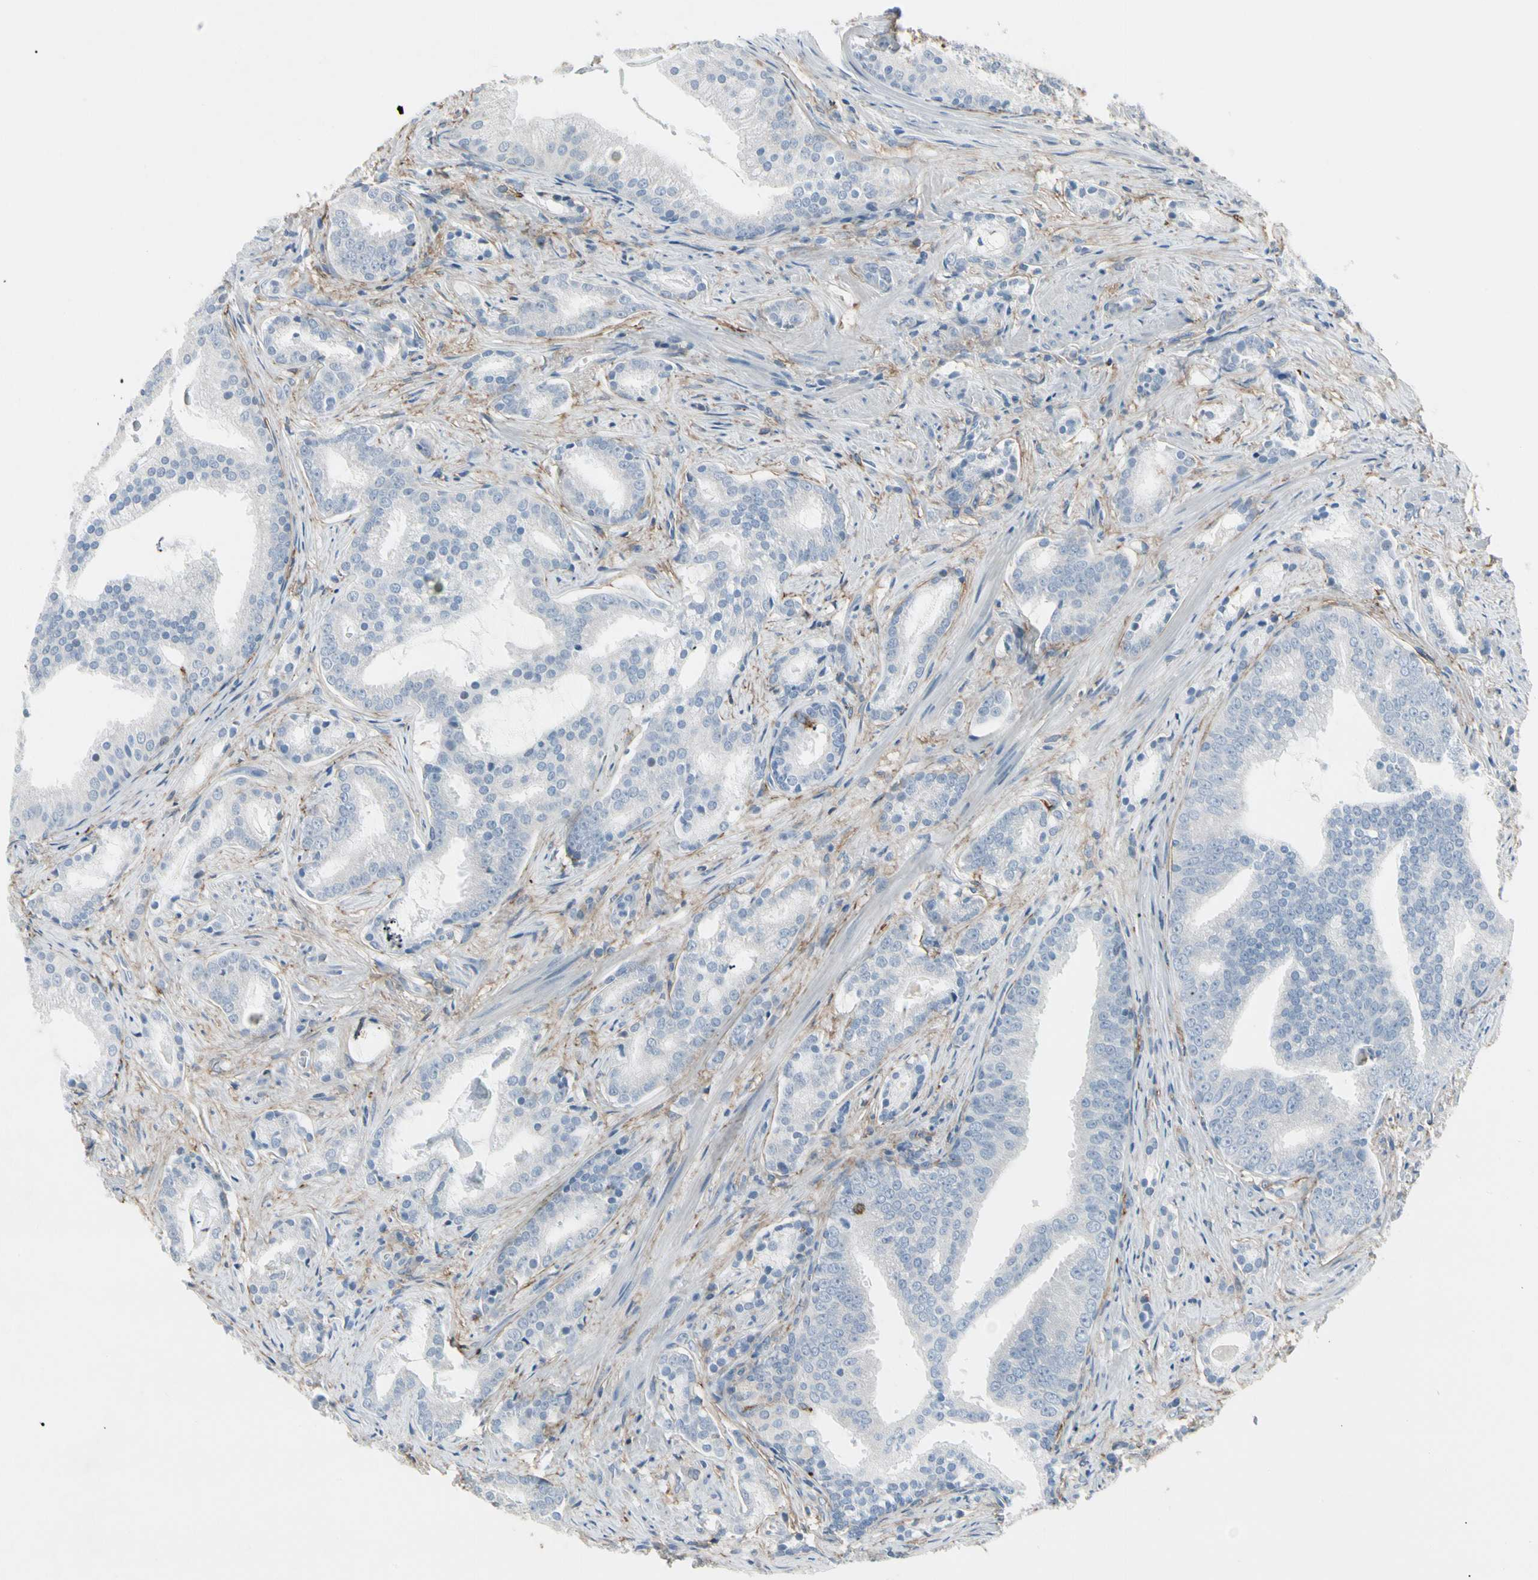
{"staining": {"intensity": "negative", "quantity": "none", "location": "none"}, "tissue": "prostate cancer", "cell_type": "Tumor cells", "image_type": "cancer", "snomed": [{"axis": "morphology", "description": "Adenocarcinoma, Low grade"}, {"axis": "topography", "description": "Prostate"}], "caption": "There is no significant staining in tumor cells of prostate cancer.", "gene": "PIGR", "patient": {"sex": "male", "age": 58}}